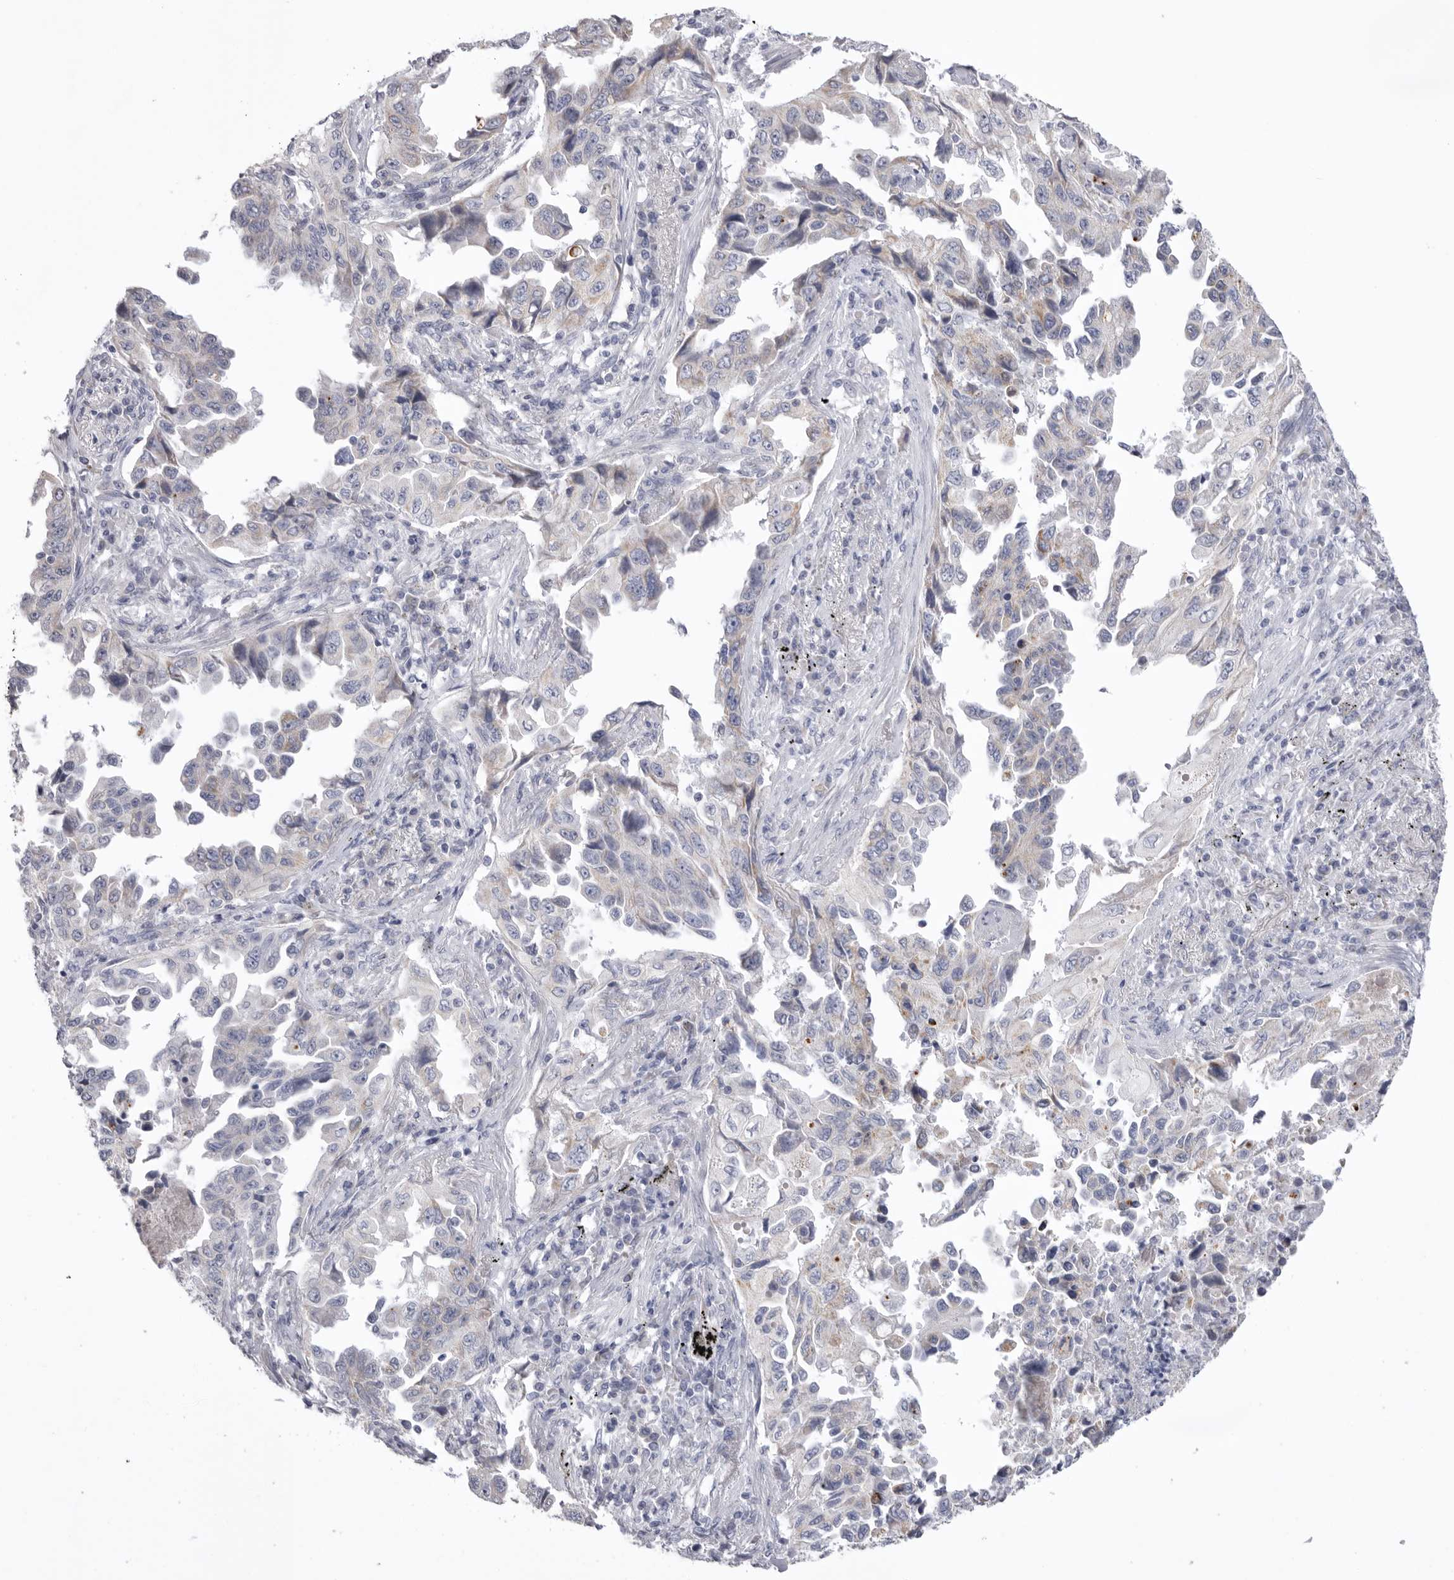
{"staining": {"intensity": "negative", "quantity": "none", "location": "none"}, "tissue": "lung cancer", "cell_type": "Tumor cells", "image_type": "cancer", "snomed": [{"axis": "morphology", "description": "Adenocarcinoma, NOS"}, {"axis": "topography", "description": "Lung"}], "caption": "Image shows no significant protein expression in tumor cells of lung cancer (adenocarcinoma).", "gene": "VDAC3", "patient": {"sex": "female", "age": 51}}